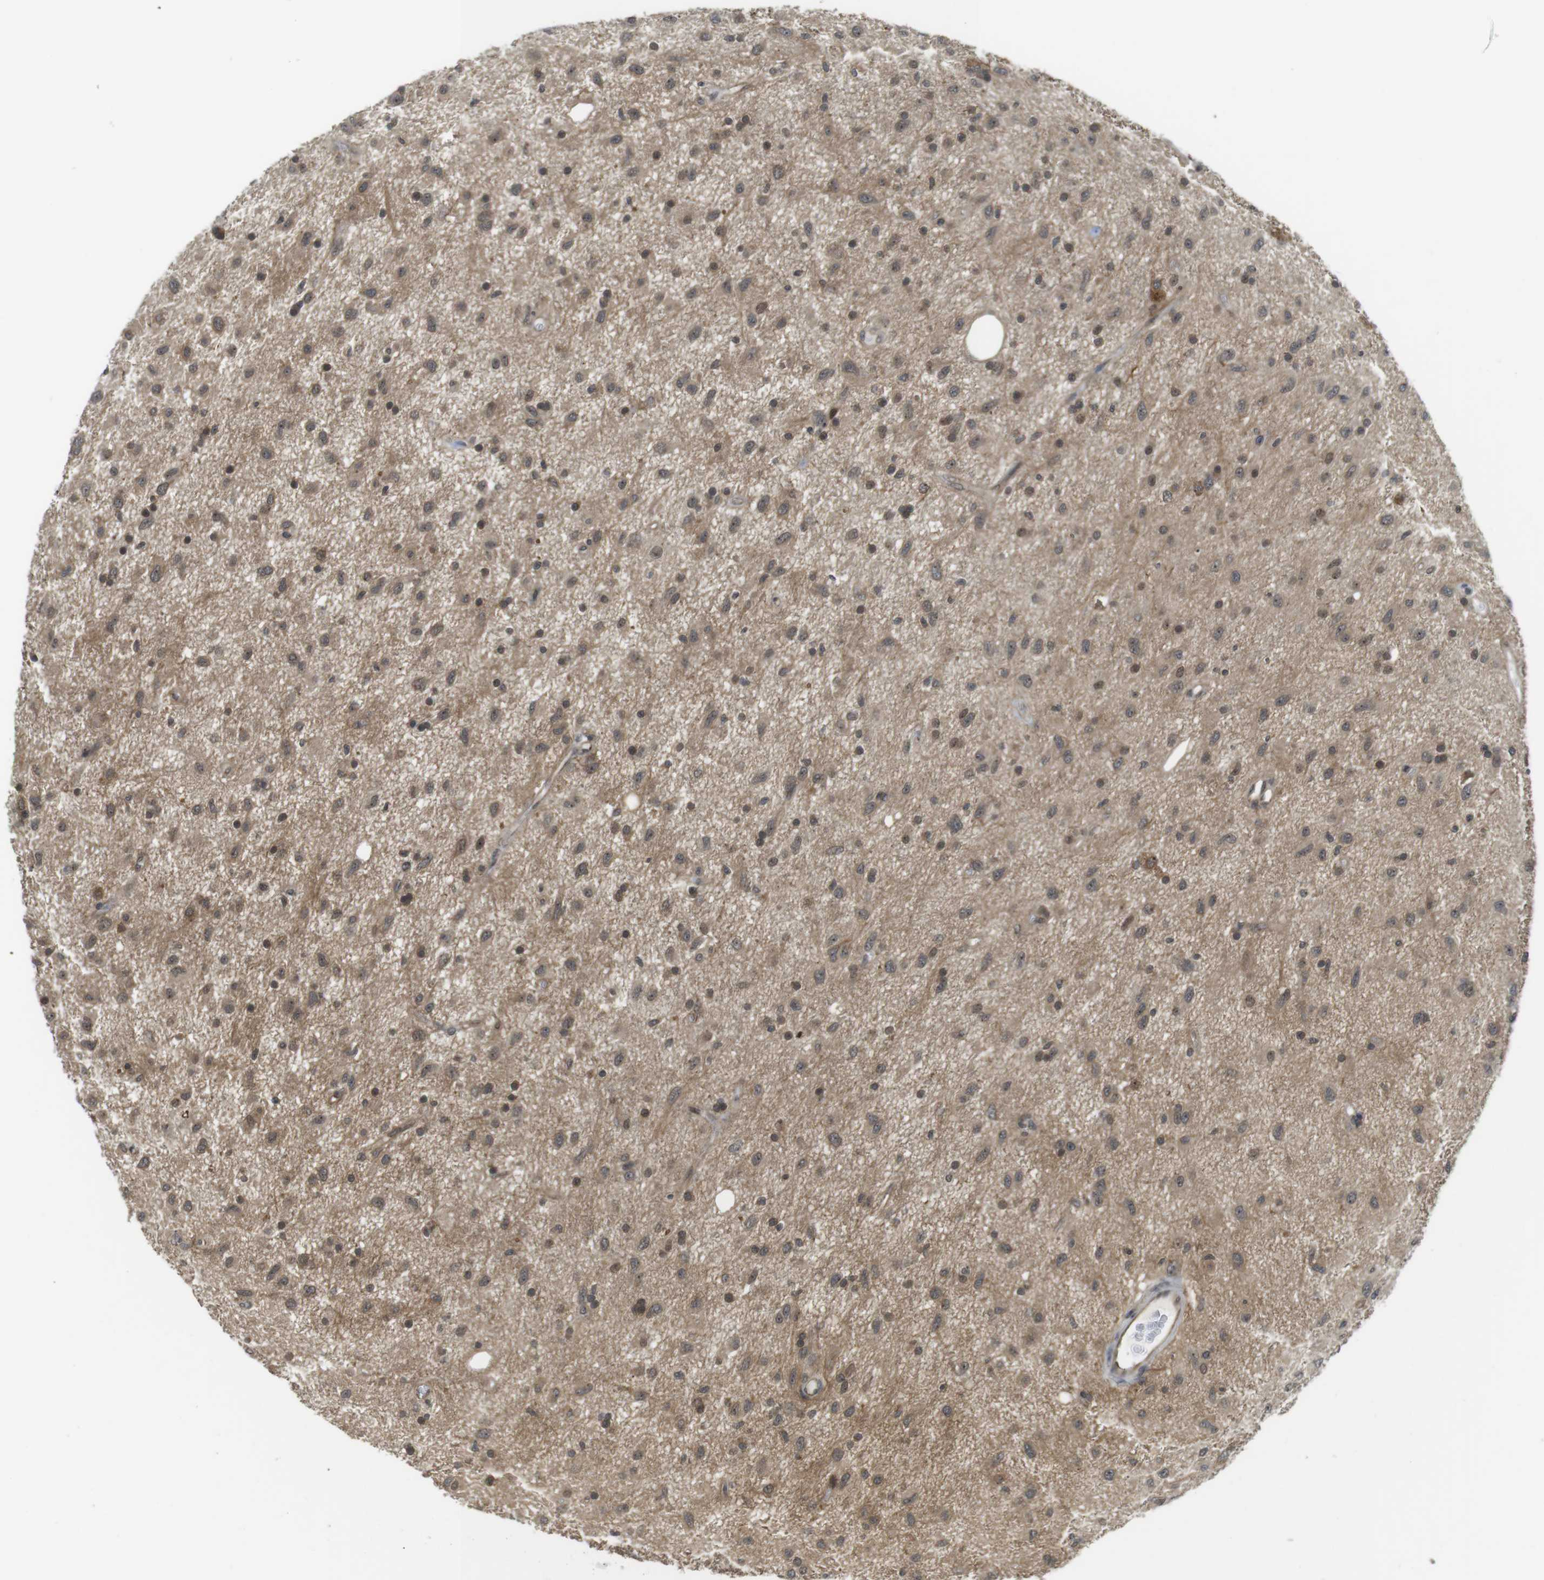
{"staining": {"intensity": "moderate", "quantity": "25%-75%", "location": "cytoplasmic/membranous,nuclear"}, "tissue": "glioma", "cell_type": "Tumor cells", "image_type": "cancer", "snomed": [{"axis": "morphology", "description": "Glioma, malignant, Low grade"}, {"axis": "topography", "description": "Brain"}], "caption": "Moderate cytoplasmic/membranous and nuclear protein expression is identified in about 25%-75% of tumor cells in glioma.", "gene": "CC2D1A", "patient": {"sex": "male", "age": 77}}